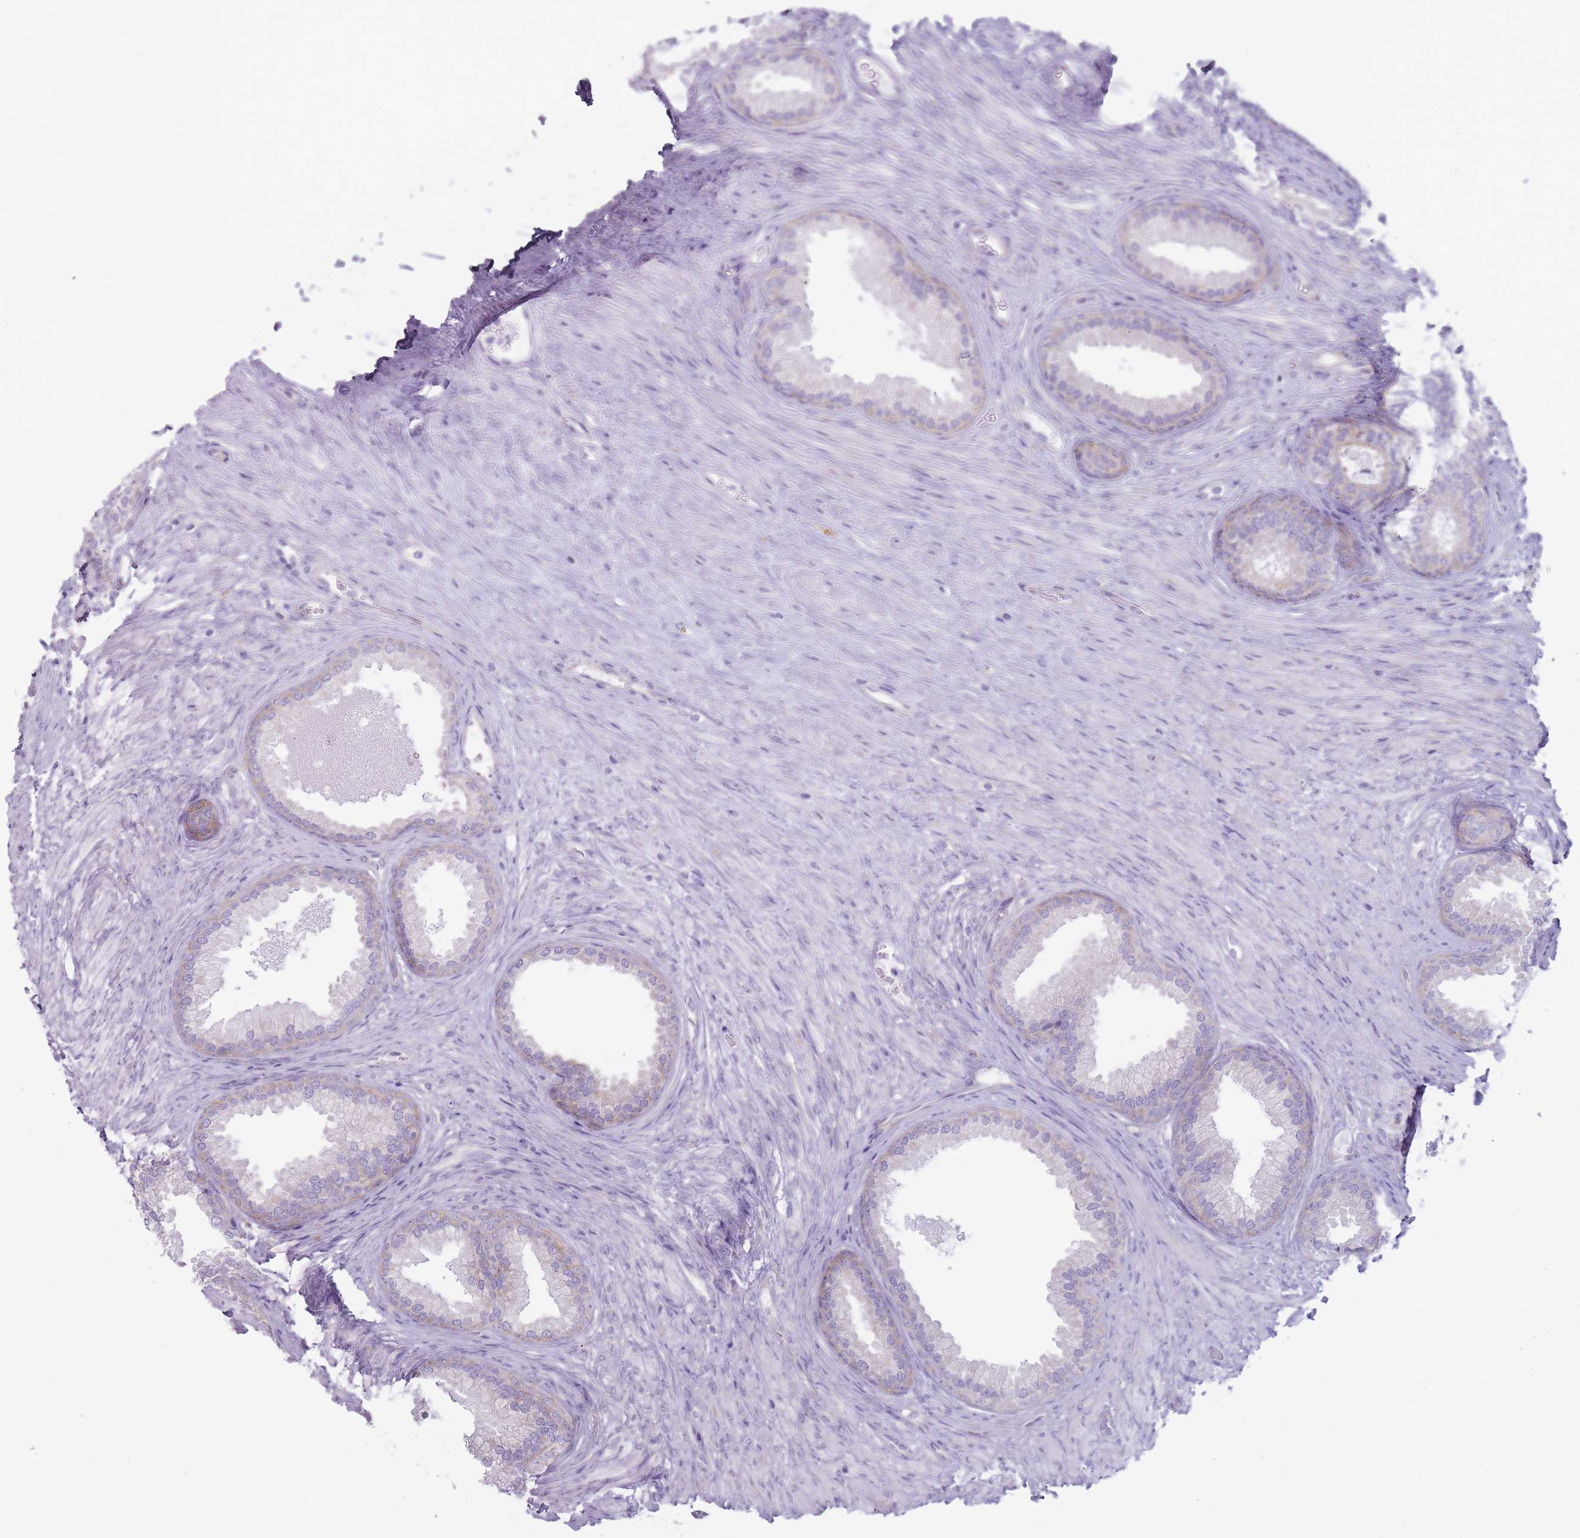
{"staining": {"intensity": "moderate", "quantity": "25%-75%", "location": "cytoplasmic/membranous"}, "tissue": "prostate", "cell_type": "Glandular cells", "image_type": "normal", "snomed": [{"axis": "morphology", "description": "Normal tissue, NOS"}, {"axis": "topography", "description": "Prostate"}], "caption": "The image displays immunohistochemical staining of unremarkable prostate. There is moderate cytoplasmic/membranous positivity is present in about 25%-75% of glandular cells.", "gene": "RPL18", "patient": {"sex": "male", "age": 76}}